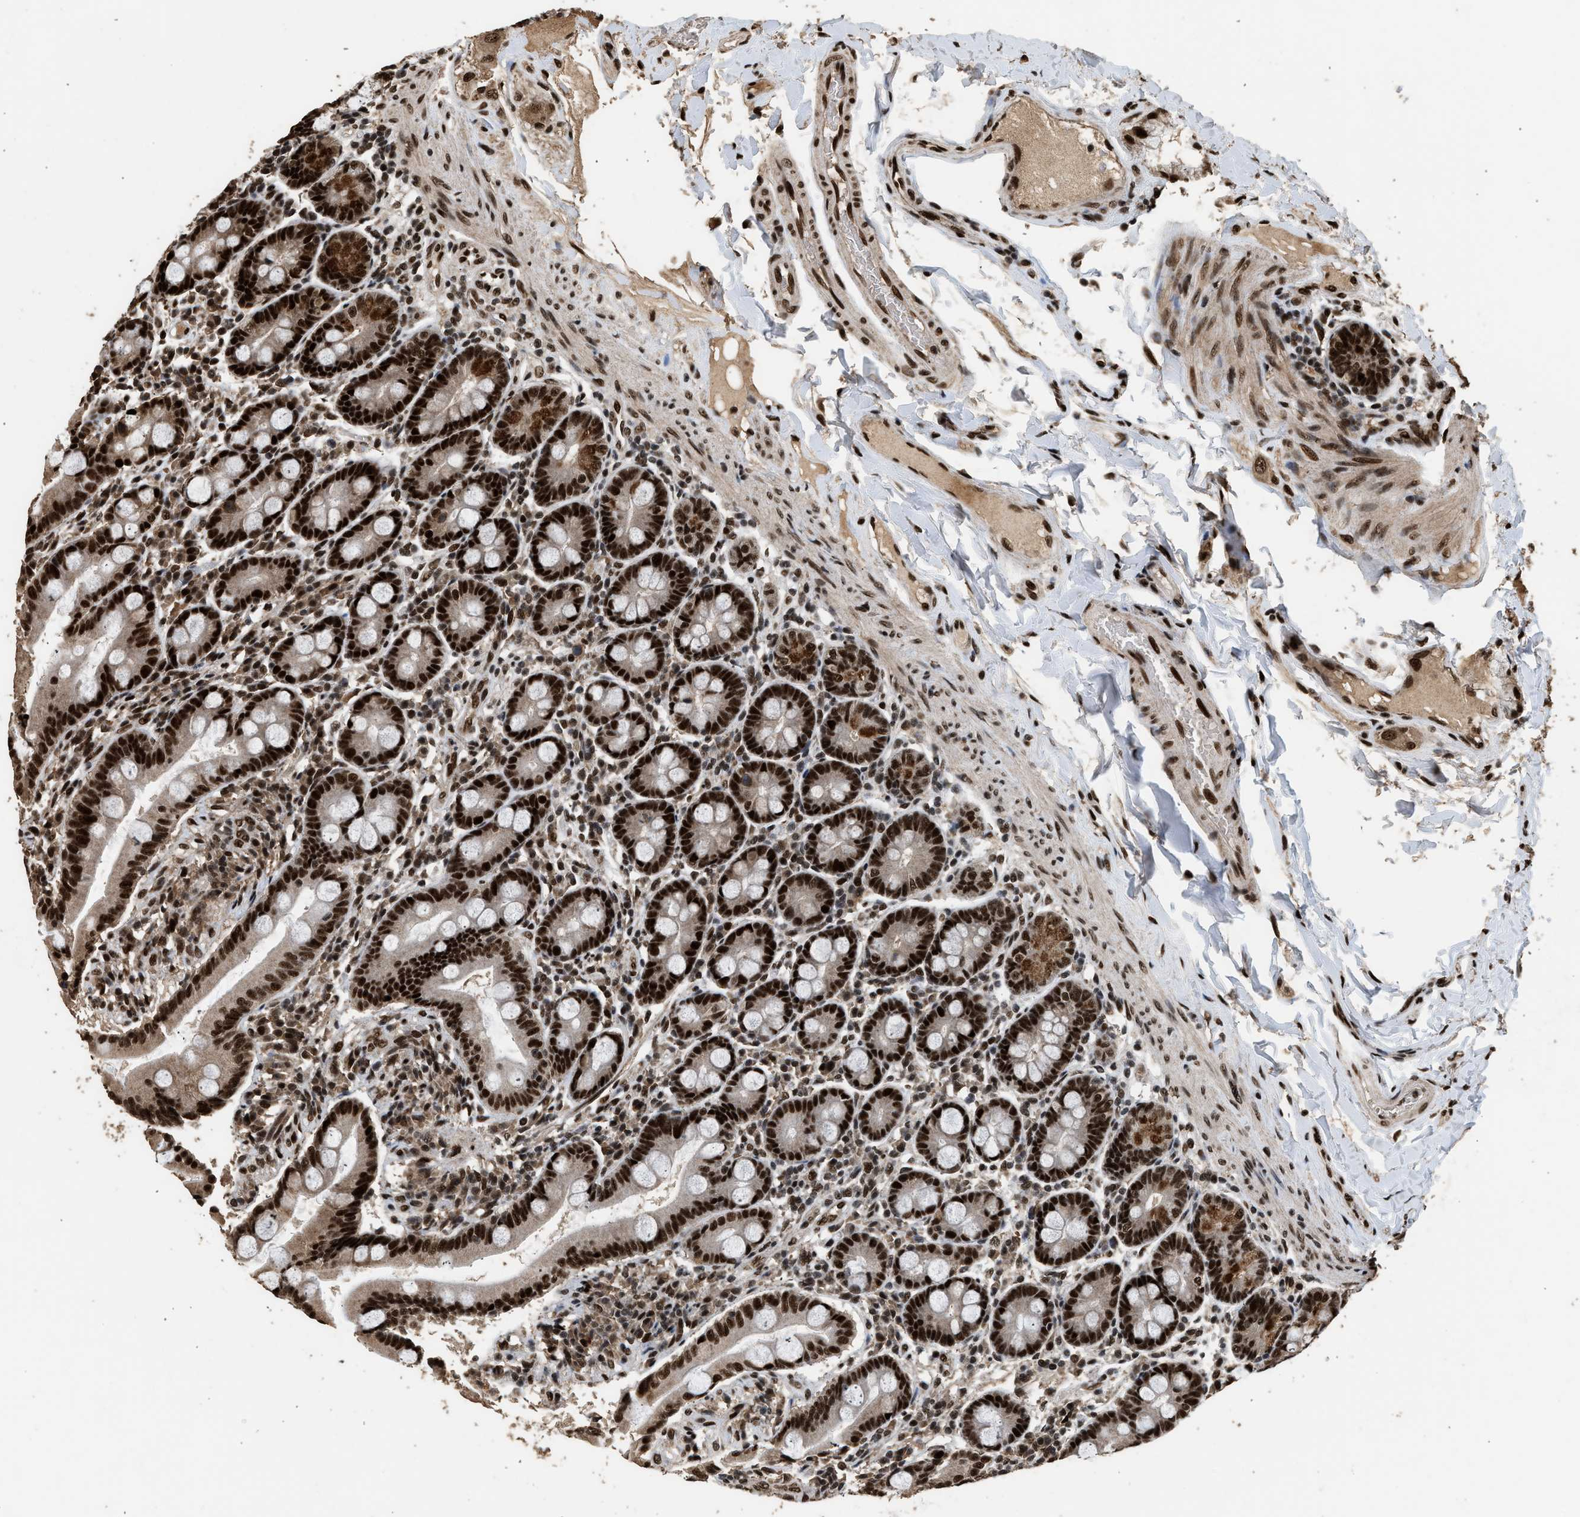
{"staining": {"intensity": "strong", "quantity": ">75%", "location": "nuclear"}, "tissue": "duodenum", "cell_type": "Glandular cells", "image_type": "normal", "snomed": [{"axis": "morphology", "description": "Normal tissue, NOS"}, {"axis": "topography", "description": "Duodenum"}], "caption": "The photomicrograph shows immunohistochemical staining of unremarkable duodenum. There is strong nuclear expression is seen in approximately >75% of glandular cells. Immunohistochemistry (ihc) stains the protein in brown and the nuclei are stained blue.", "gene": "PPP4R3B", "patient": {"sex": "male", "age": 50}}